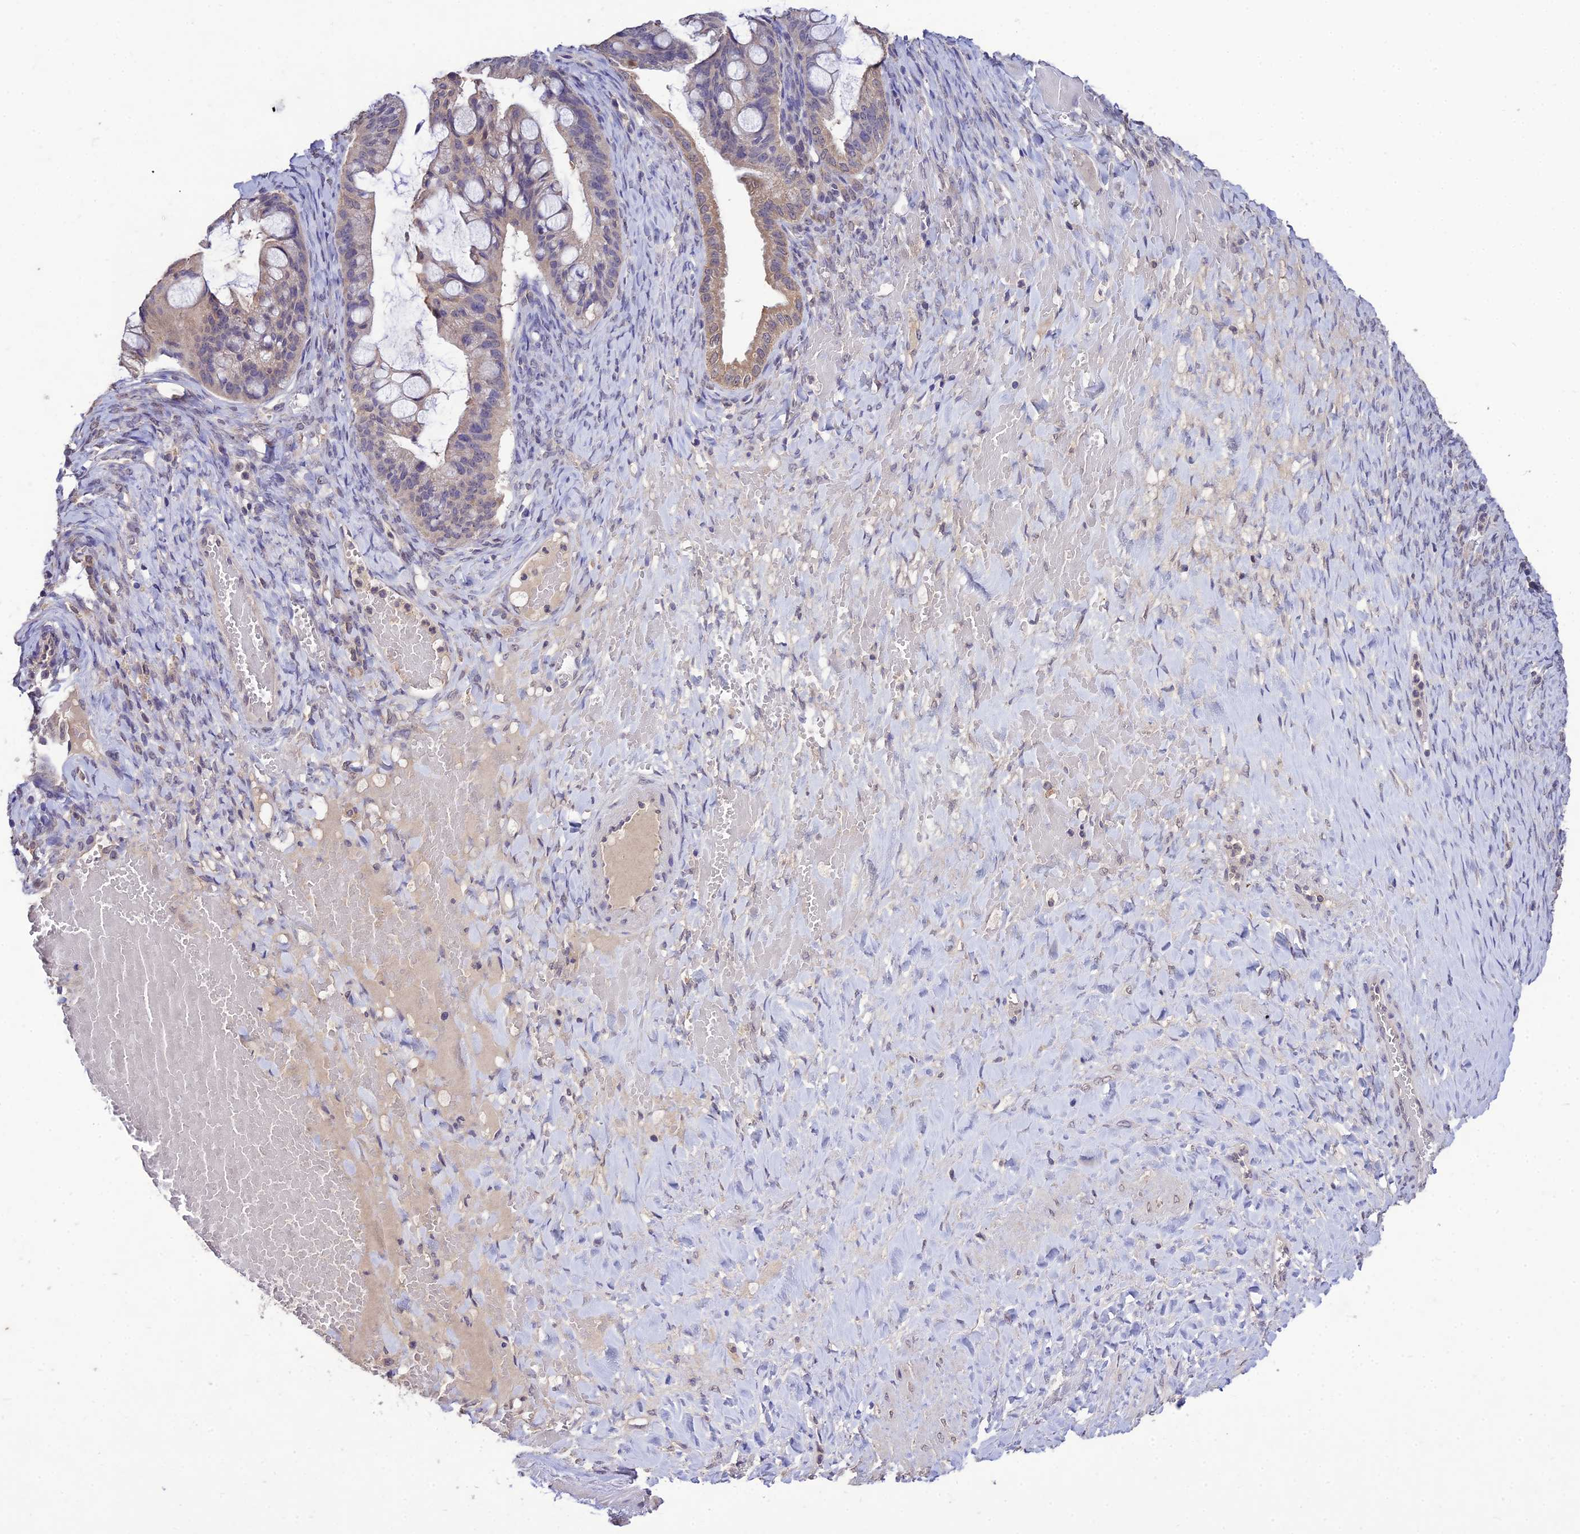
{"staining": {"intensity": "weak", "quantity": "<25%", "location": "cytoplasmic/membranous"}, "tissue": "ovarian cancer", "cell_type": "Tumor cells", "image_type": "cancer", "snomed": [{"axis": "morphology", "description": "Cystadenocarcinoma, mucinous, NOS"}, {"axis": "topography", "description": "Ovary"}], "caption": "High magnification brightfield microscopy of ovarian cancer (mucinous cystadenocarcinoma) stained with DAB (3,3'-diaminobenzidine) (brown) and counterstained with hematoxylin (blue): tumor cells show no significant positivity.", "gene": "PGK1", "patient": {"sex": "female", "age": 73}}